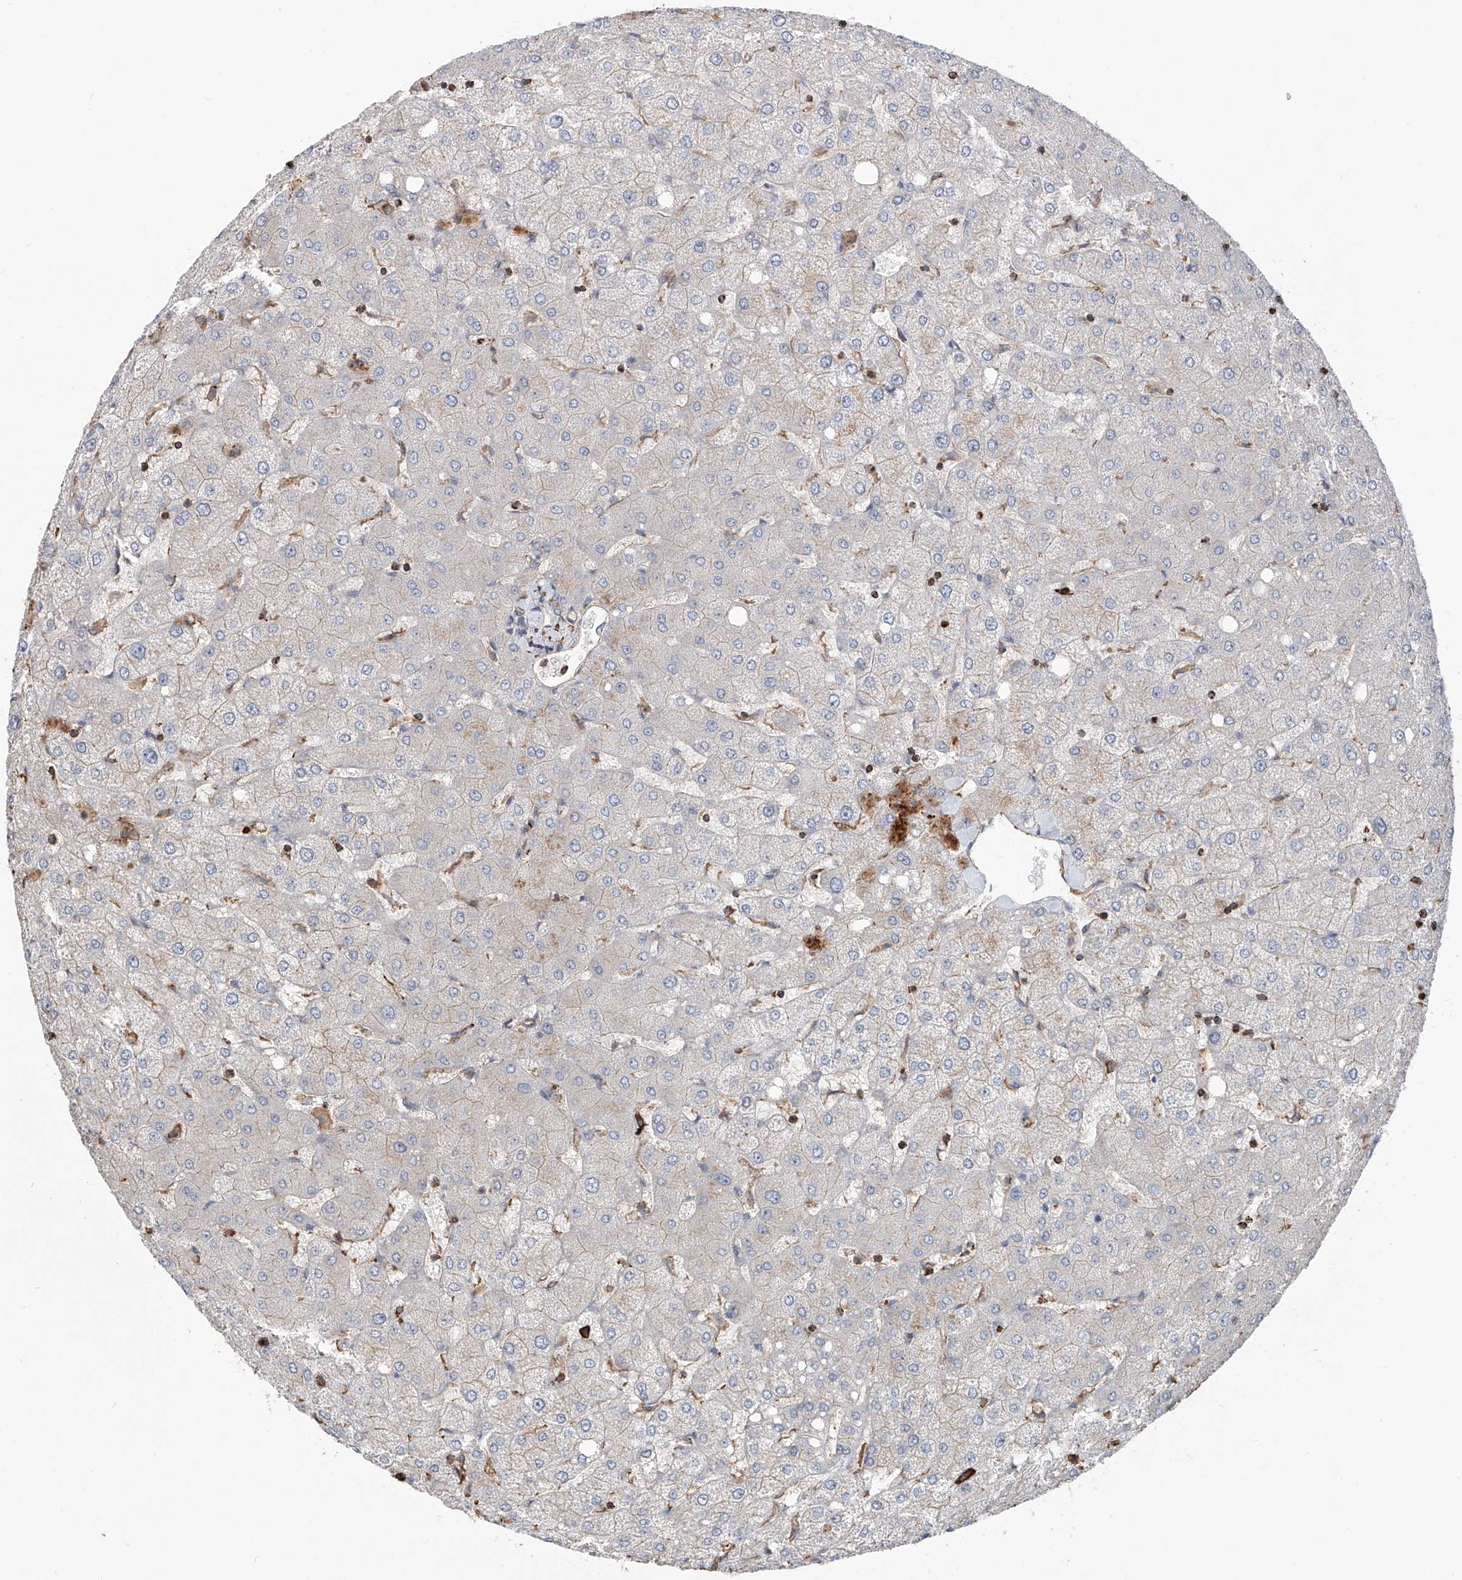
{"staining": {"intensity": "weak", "quantity": "<25%", "location": "cytoplasmic/membranous"}, "tissue": "liver", "cell_type": "Cholangiocytes", "image_type": "normal", "snomed": [{"axis": "morphology", "description": "Normal tissue, NOS"}, {"axis": "topography", "description": "Liver"}], "caption": "Immunohistochemistry of benign liver shows no positivity in cholangiocytes.", "gene": "PIEZO2", "patient": {"sex": "female", "age": 54}}